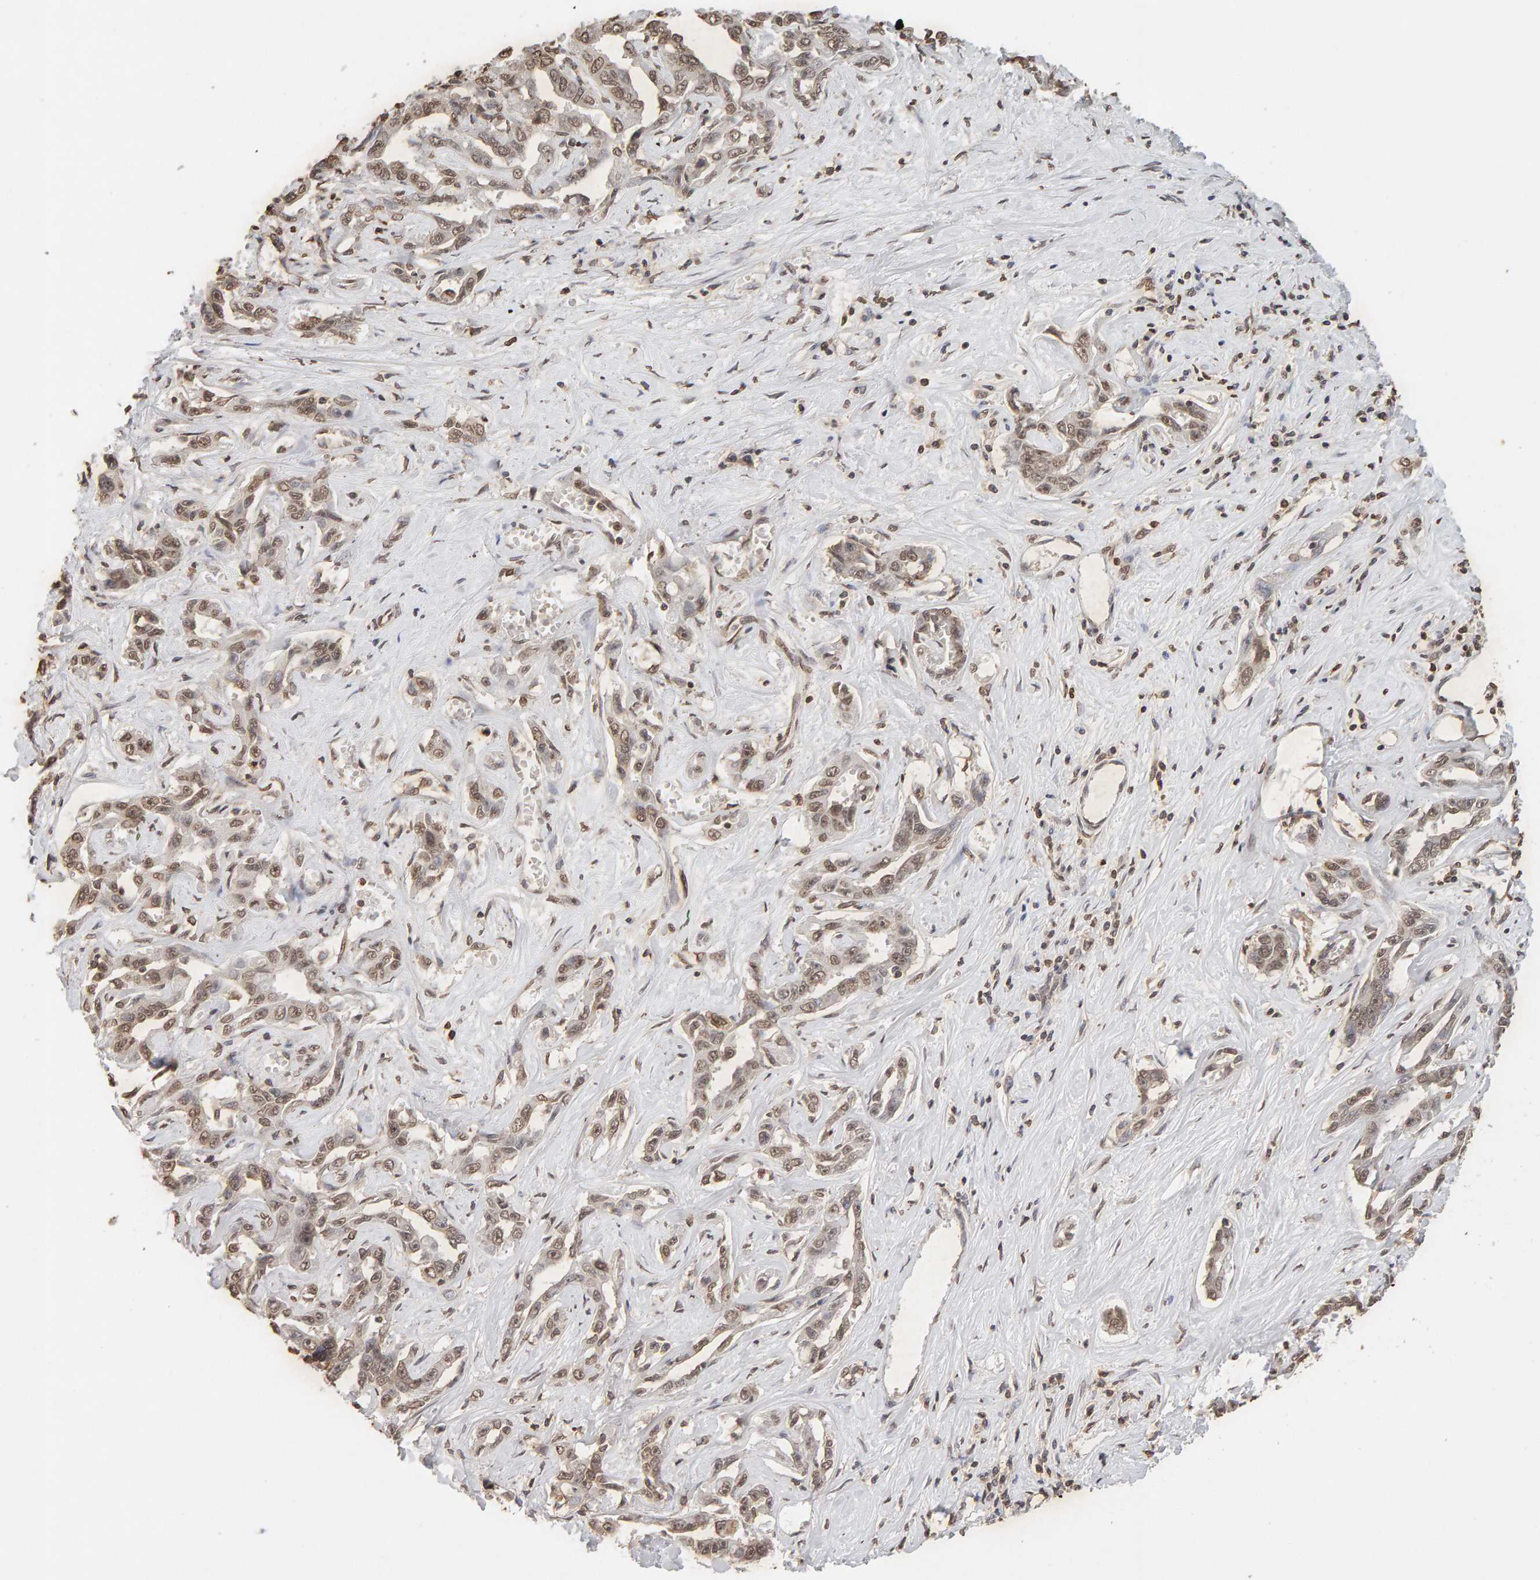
{"staining": {"intensity": "moderate", "quantity": ">75%", "location": "nuclear"}, "tissue": "liver cancer", "cell_type": "Tumor cells", "image_type": "cancer", "snomed": [{"axis": "morphology", "description": "Cholangiocarcinoma"}, {"axis": "topography", "description": "Liver"}], "caption": "A brown stain labels moderate nuclear staining of a protein in human liver cancer (cholangiocarcinoma) tumor cells.", "gene": "DNAJB5", "patient": {"sex": "male", "age": 59}}